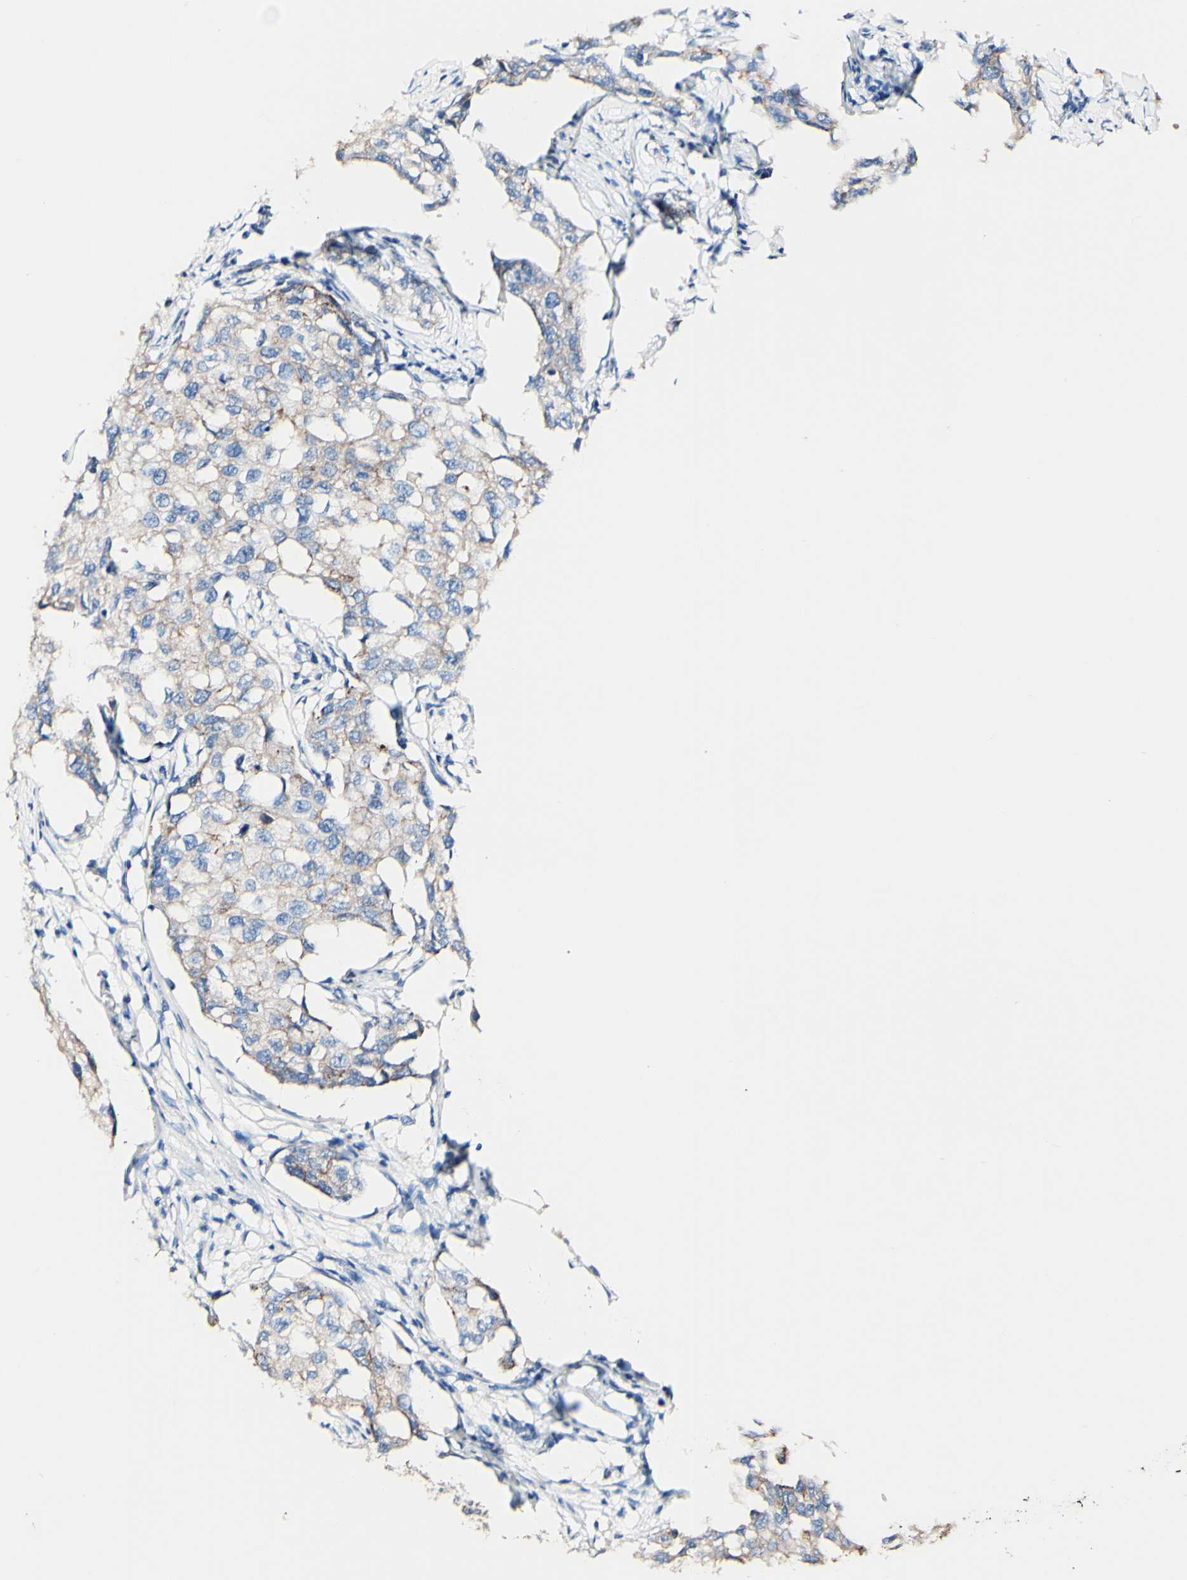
{"staining": {"intensity": "weak", "quantity": "25%-75%", "location": "cytoplasmic/membranous"}, "tissue": "breast cancer", "cell_type": "Tumor cells", "image_type": "cancer", "snomed": [{"axis": "morphology", "description": "Duct carcinoma"}, {"axis": "topography", "description": "Breast"}], "caption": "Protein staining displays weak cytoplasmic/membranous positivity in about 25%-75% of tumor cells in breast cancer.", "gene": "DSC2", "patient": {"sex": "female", "age": 27}}